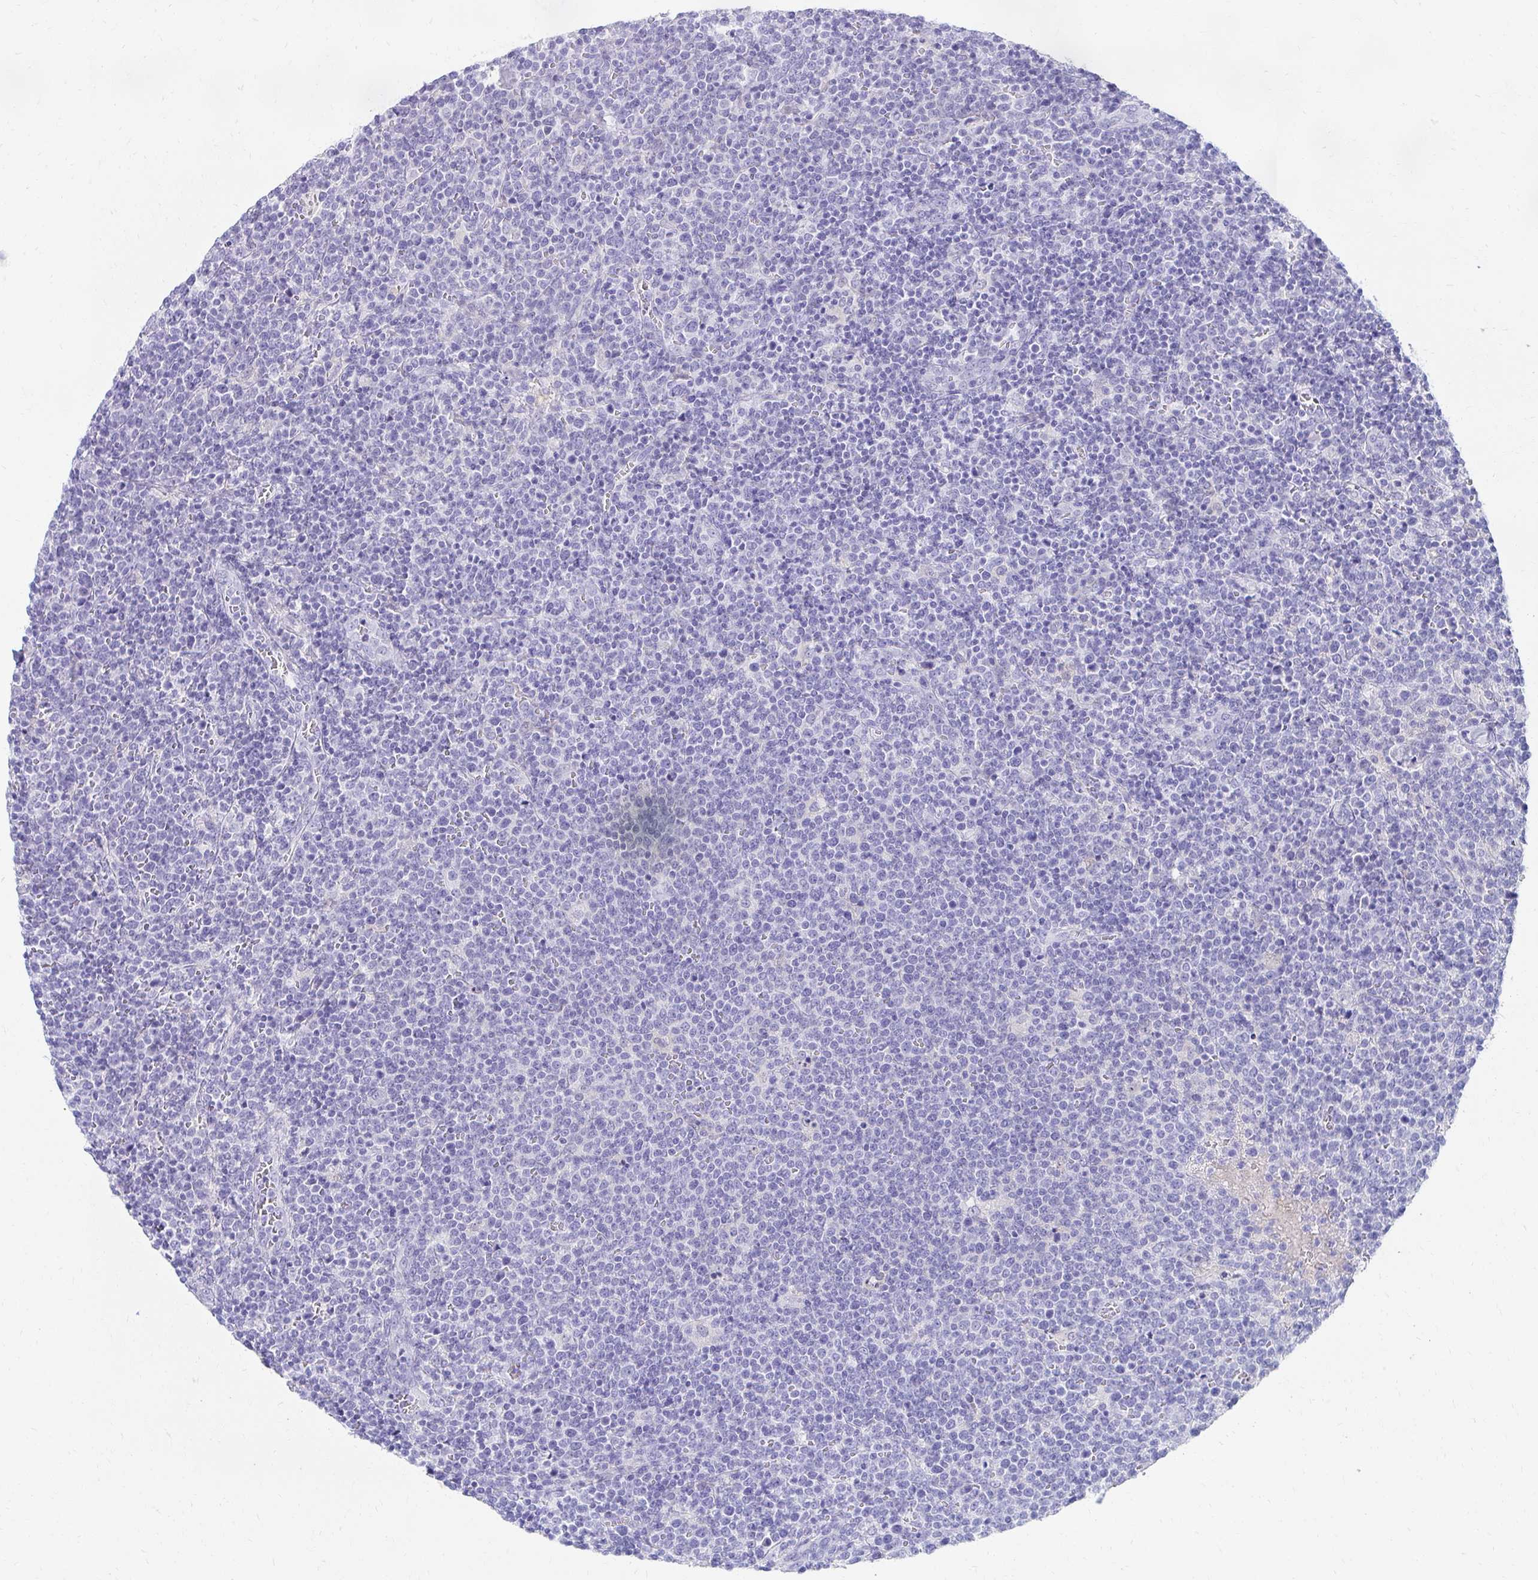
{"staining": {"intensity": "negative", "quantity": "none", "location": "none"}, "tissue": "lymphoma", "cell_type": "Tumor cells", "image_type": "cancer", "snomed": [{"axis": "morphology", "description": "Malignant lymphoma, non-Hodgkin's type, High grade"}, {"axis": "topography", "description": "Lymph node"}], "caption": "DAB (3,3'-diaminobenzidine) immunohistochemical staining of human lymphoma exhibits no significant staining in tumor cells. (Brightfield microscopy of DAB (3,3'-diaminobenzidine) immunohistochemistry (IHC) at high magnification).", "gene": "SEC14L3", "patient": {"sex": "male", "age": 61}}